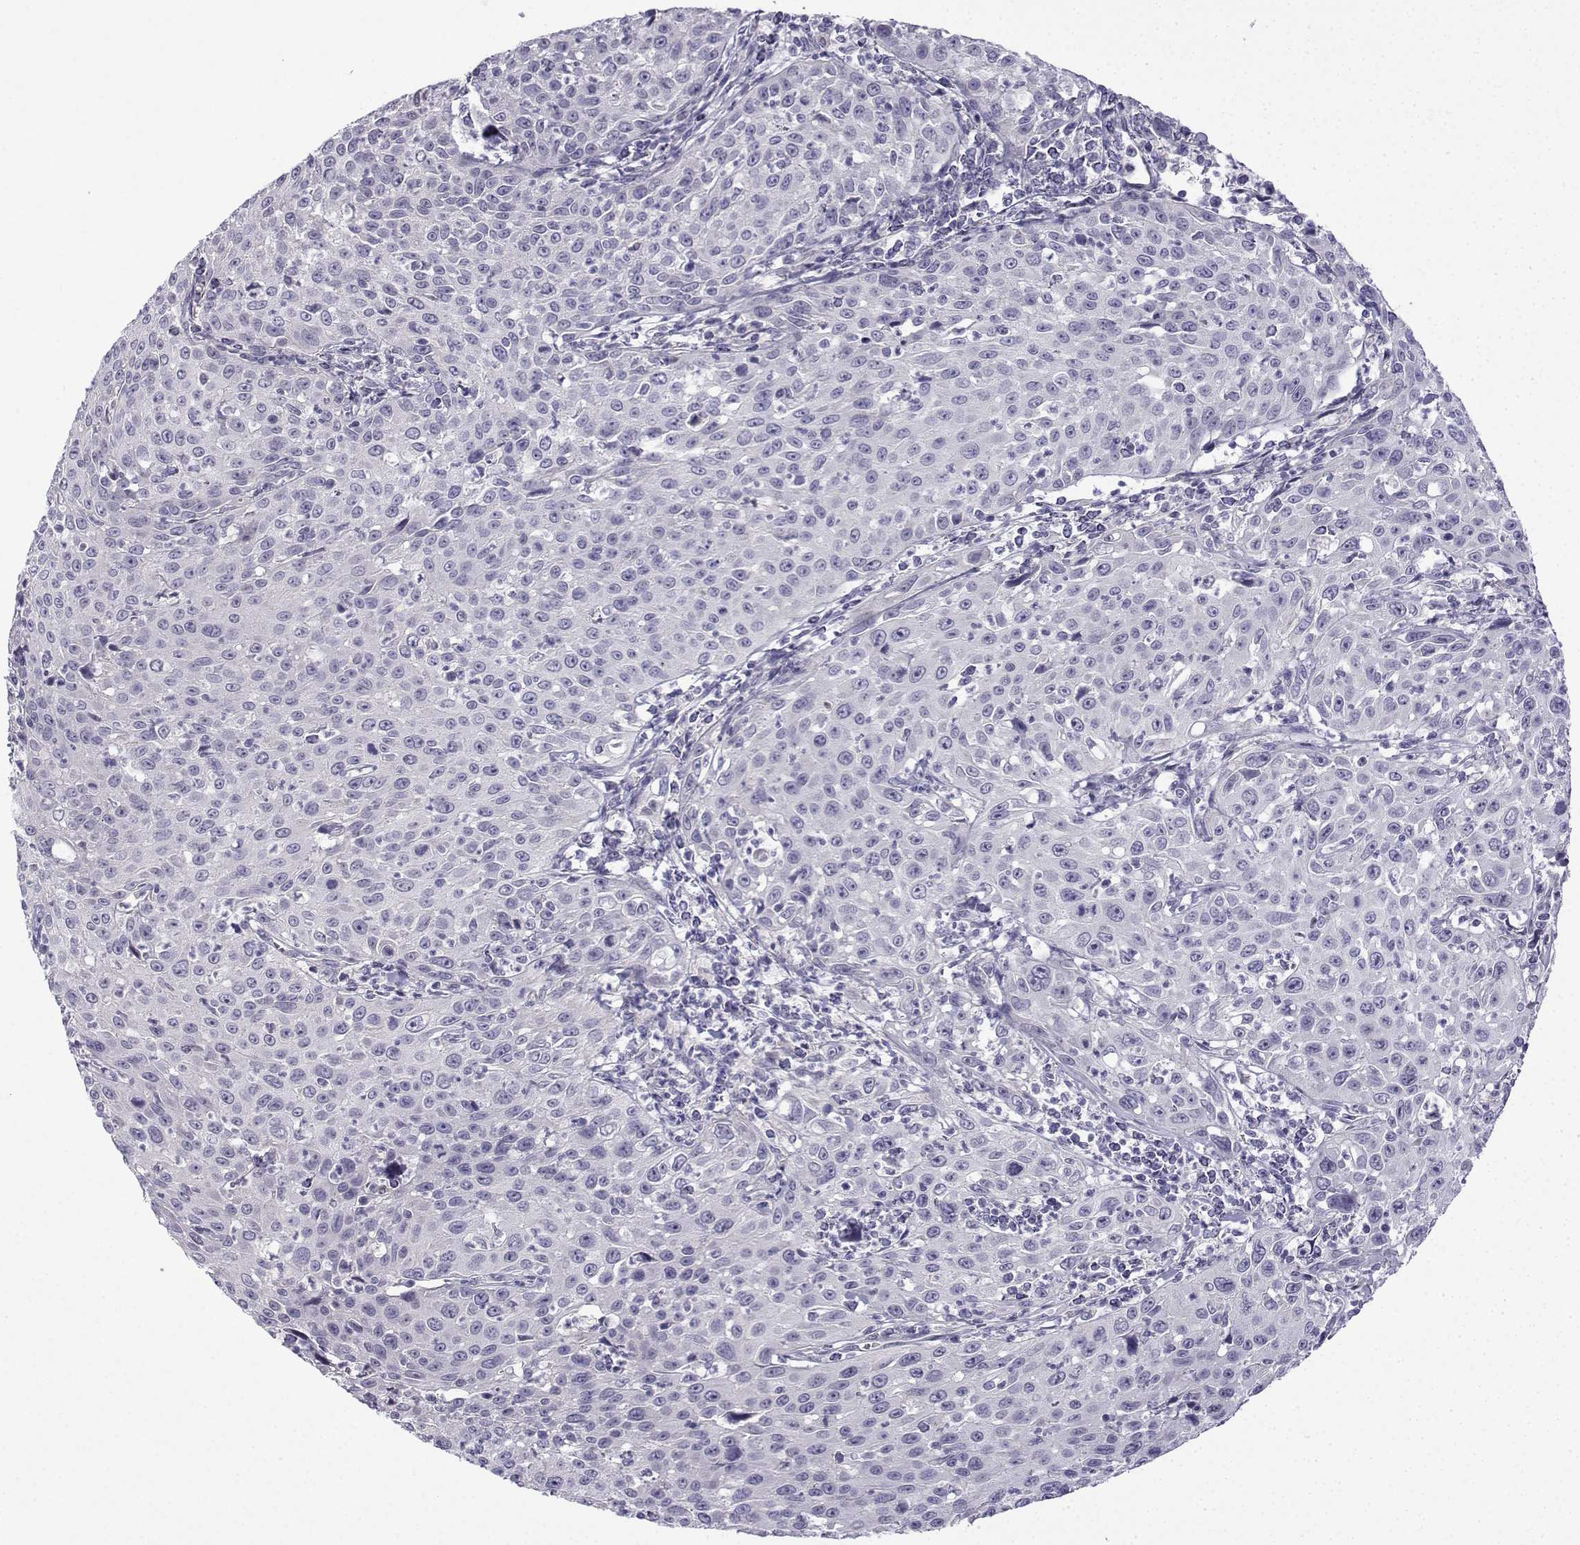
{"staining": {"intensity": "negative", "quantity": "none", "location": "none"}, "tissue": "cervical cancer", "cell_type": "Tumor cells", "image_type": "cancer", "snomed": [{"axis": "morphology", "description": "Squamous cell carcinoma, NOS"}, {"axis": "topography", "description": "Cervix"}], "caption": "The photomicrograph shows no staining of tumor cells in cervical cancer.", "gene": "SPACA7", "patient": {"sex": "female", "age": 26}}